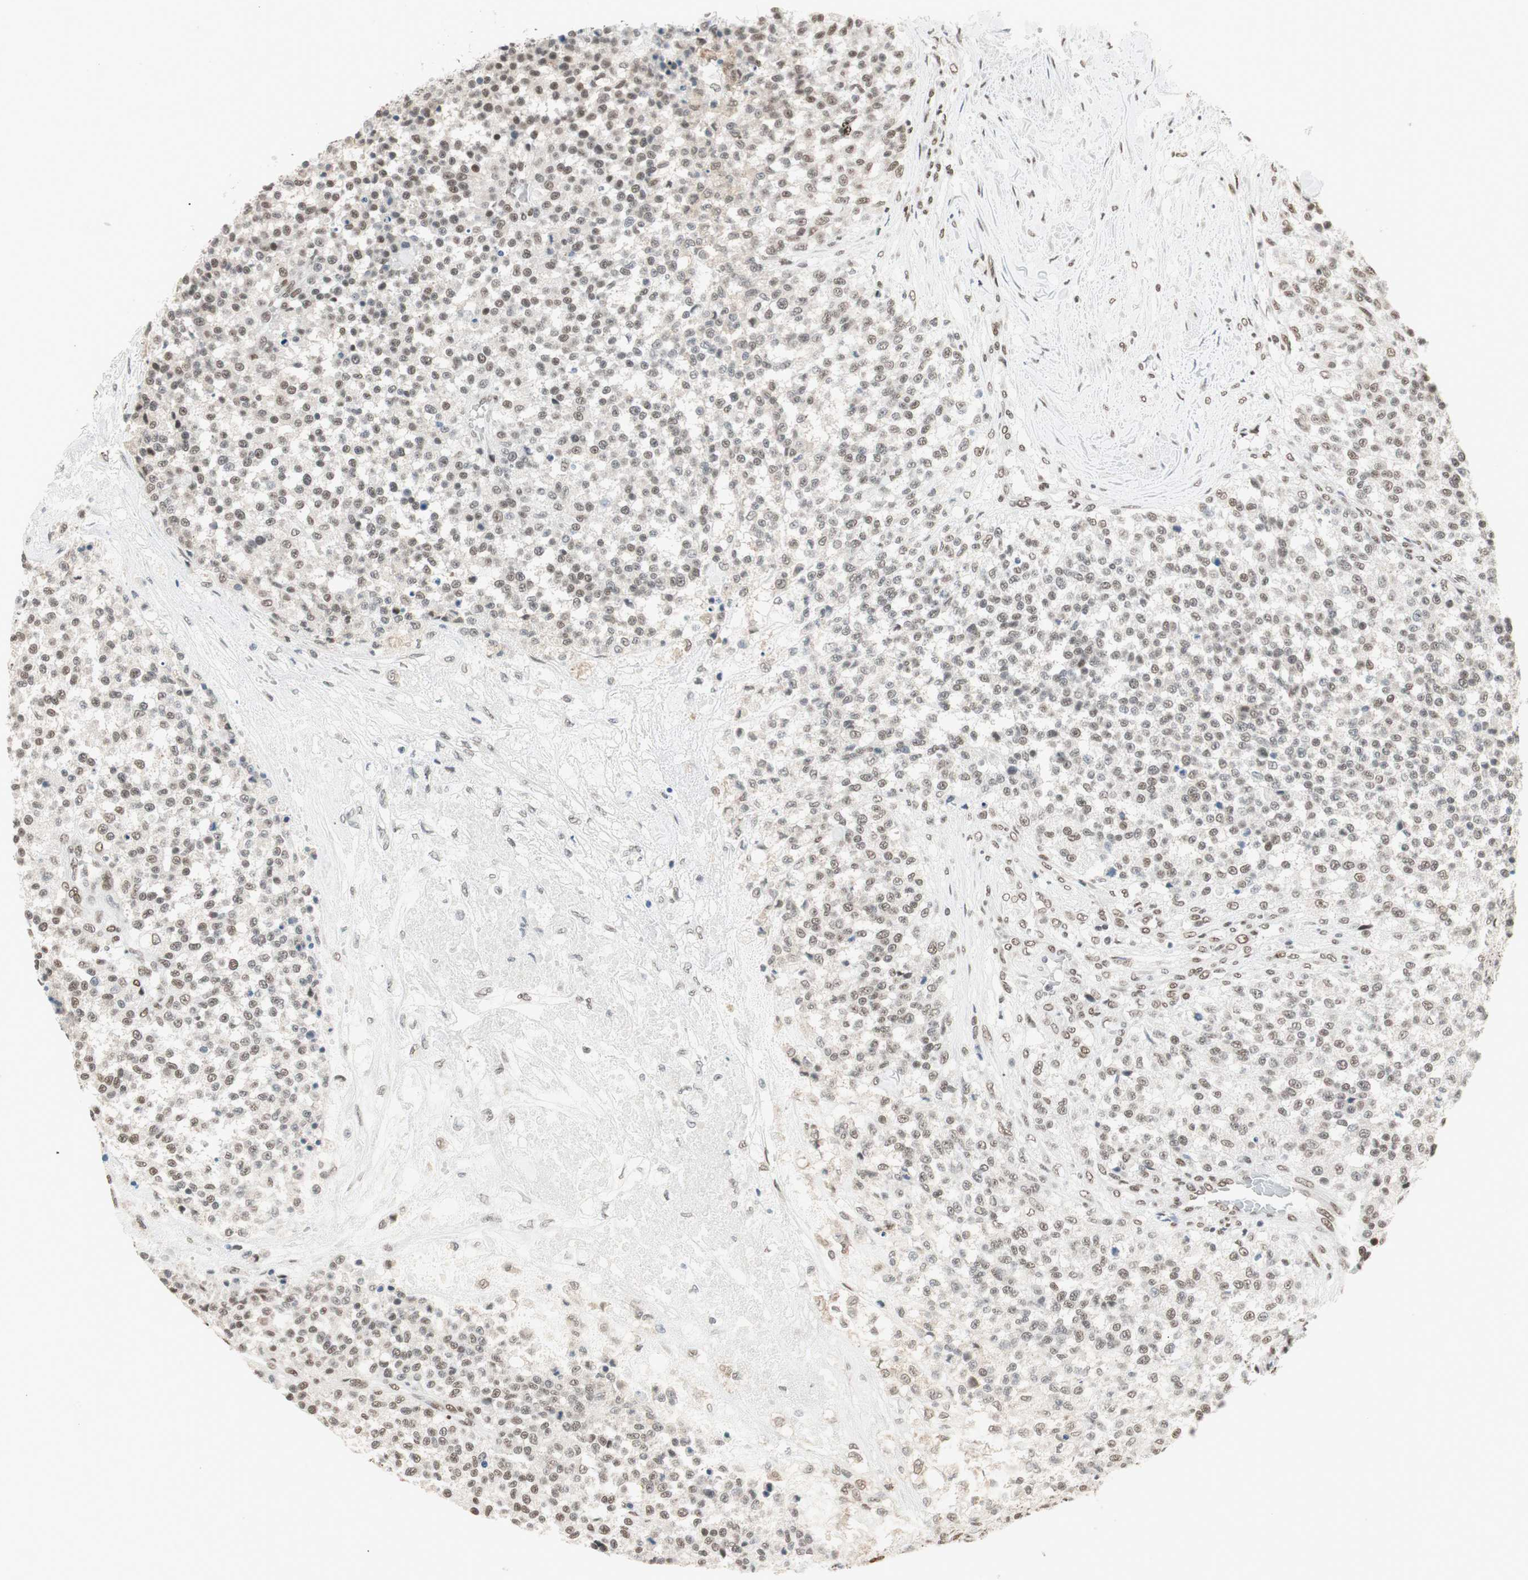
{"staining": {"intensity": "weak", "quantity": "25%-75%", "location": "nuclear"}, "tissue": "testis cancer", "cell_type": "Tumor cells", "image_type": "cancer", "snomed": [{"axis": "morphology", "description": "Seminoma, NOS"}, {"axis": "topography", "description": "Testis"}], "caption": "Protein staining by IHC displays weak nuclear positivity in approximately 25%-75% of tumor cells in testis seminoma. The protein is shown in brown color, while the nuclei are stained blue.", "gene": "SMARCE1", "patient": {"sex": "male", "age": 59}}